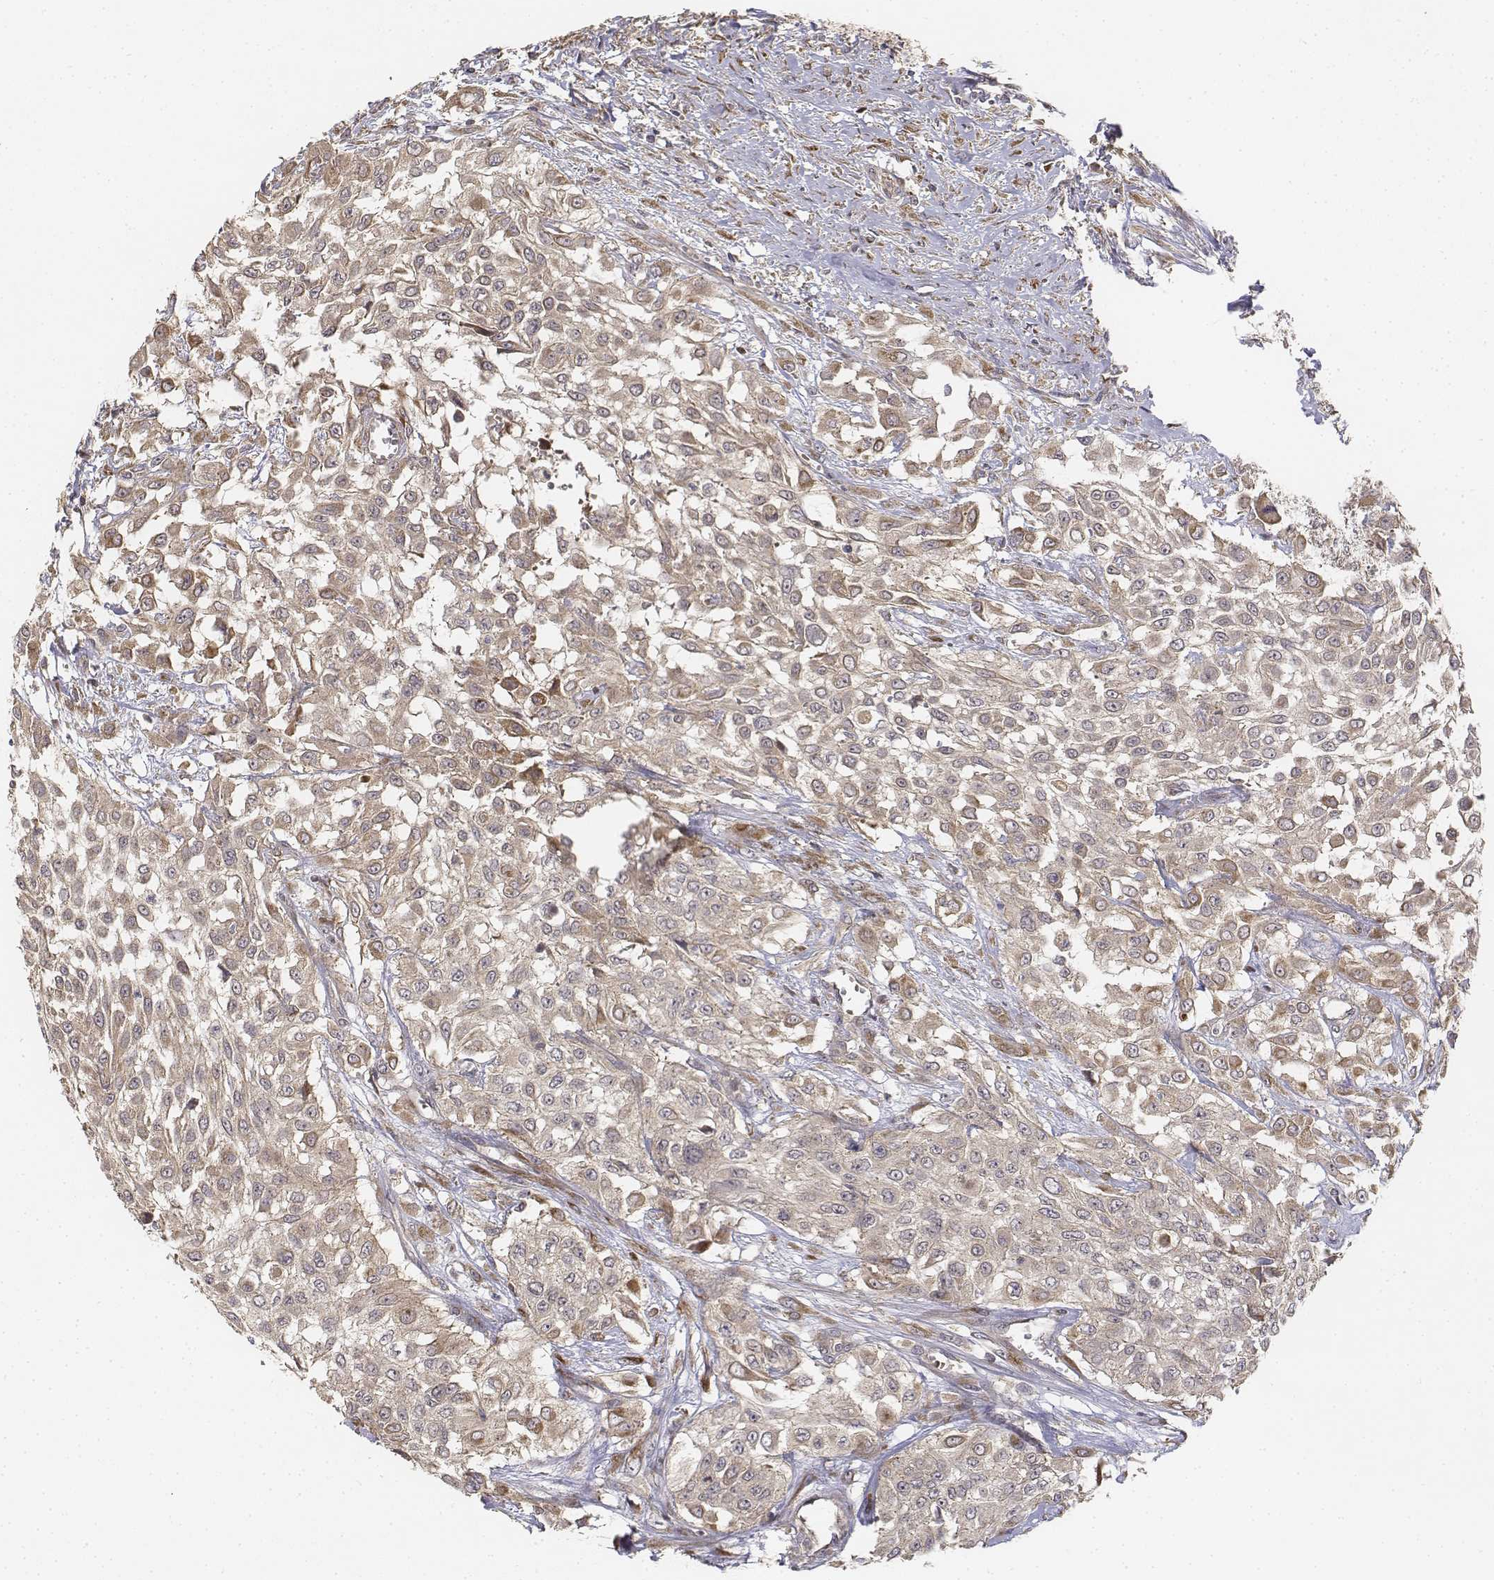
{"staining": {"intensity": "weak", "quantity": ">75%", "location": "cytoplasmic/membranous"}, "tissue": "urothelial cancer", "cell_type": "Tumor cells", "image_type": "cancer", "snomed": [{"axis": "morphology", "description": "Urothelial carcinoma, High grade"}, {"axis": "topography", "description": "Urinary bladder"}], "caption": "A micrograph showing weak cytoplasmic/membranous expression in about >75% of tumor cells in high-grade urothelial carcinoma, as visualized by brown immunohistochemical staining.", "gene": "FBXO21", "patient": {"sex": "male", "age": 57}}